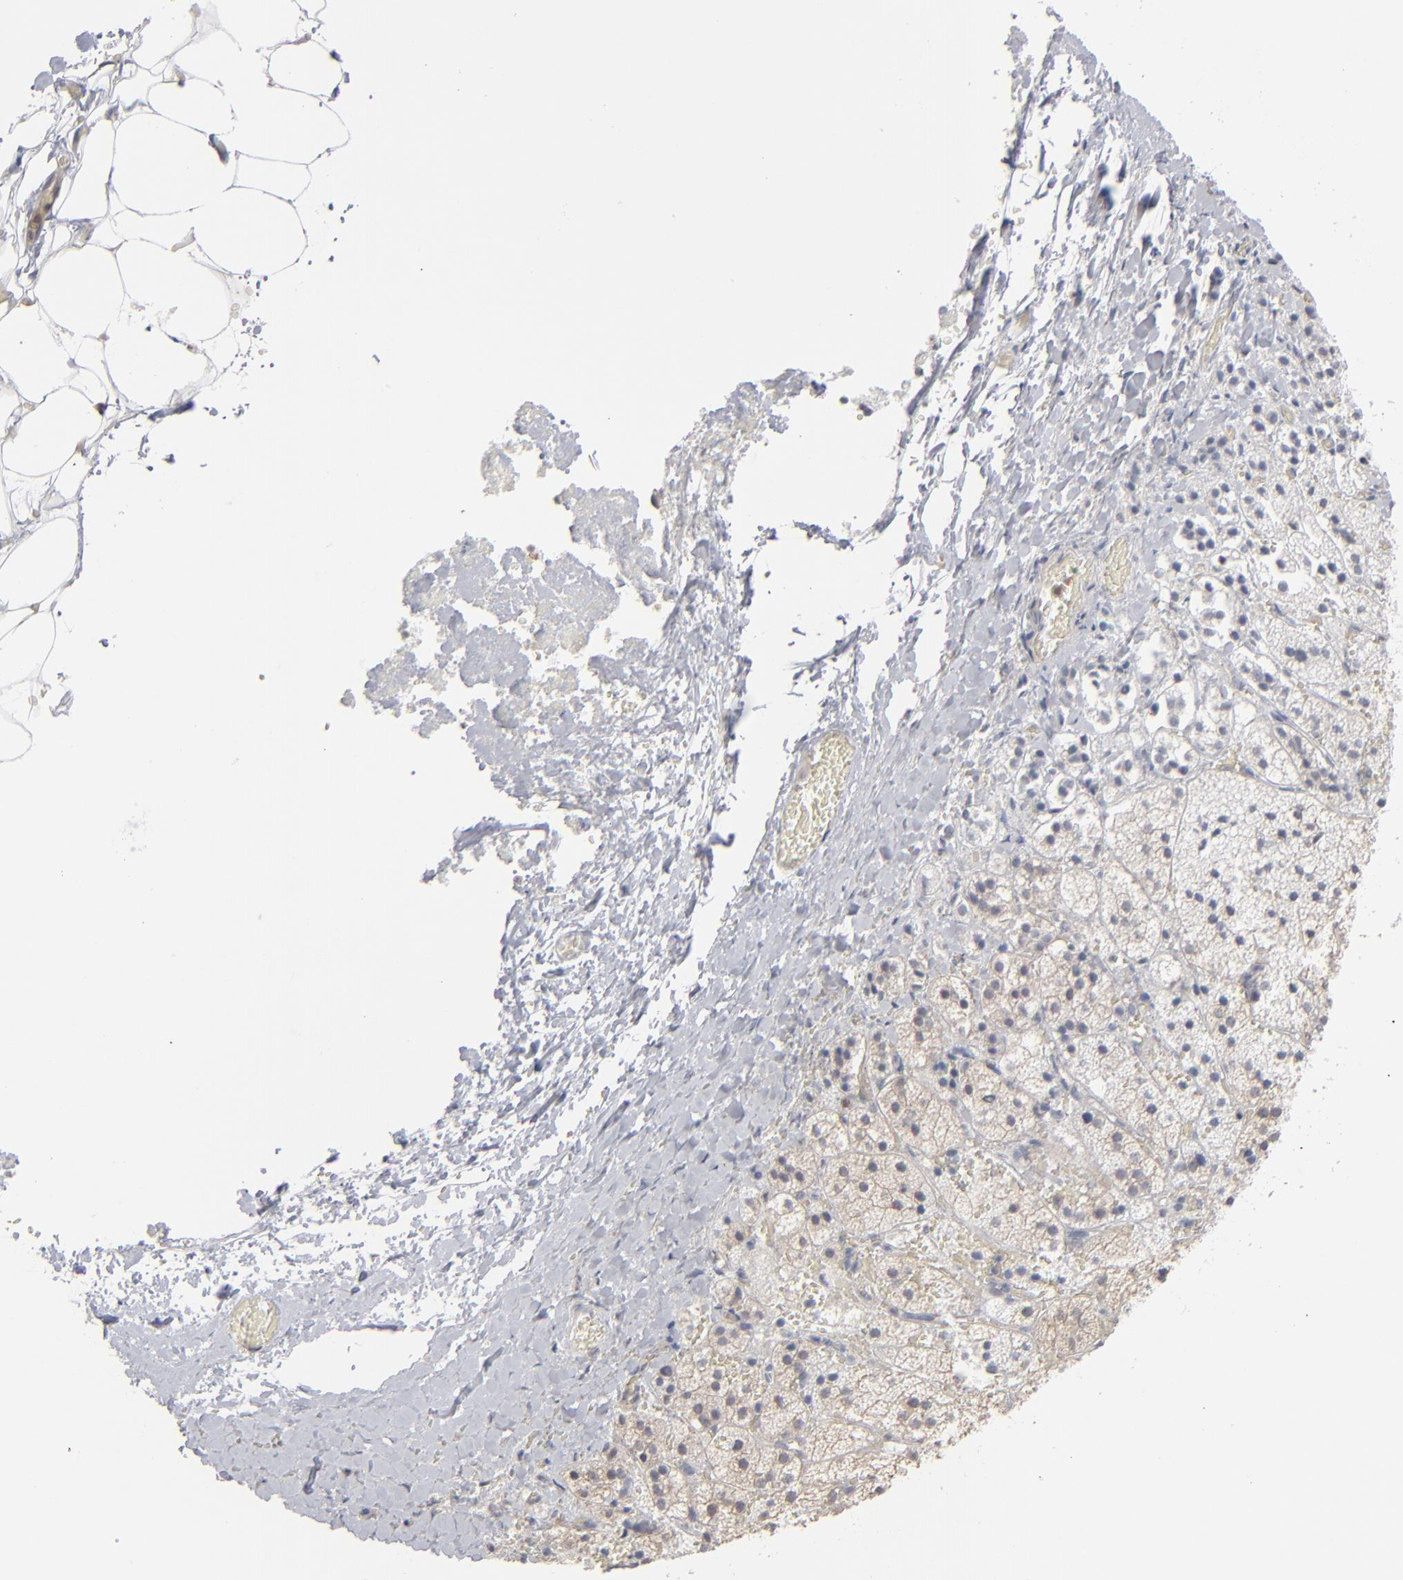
{"staining": {"intensity": "weak", "quantity": "25%-75%", "location": "cytoplasmic/membranous"}, "tissue": "adrenal gland", "cell_type": "Glandular cells", "image_type": "normal", "snomed": [{"axis": "morphology", "description": "Normal tissue, NOS"}, {"axis": "topography", "description": "Adrenal gland"}], "caption": "This photomicrograph exhibits immunohistochemistry (IHC) staining of normal adrenal gland, with low weak cytoplasmic/membranous expression in approximately 25%-75% of glandular cells.", "gene": "STAT4", "patient": {"sex": "female", "age": 44}}